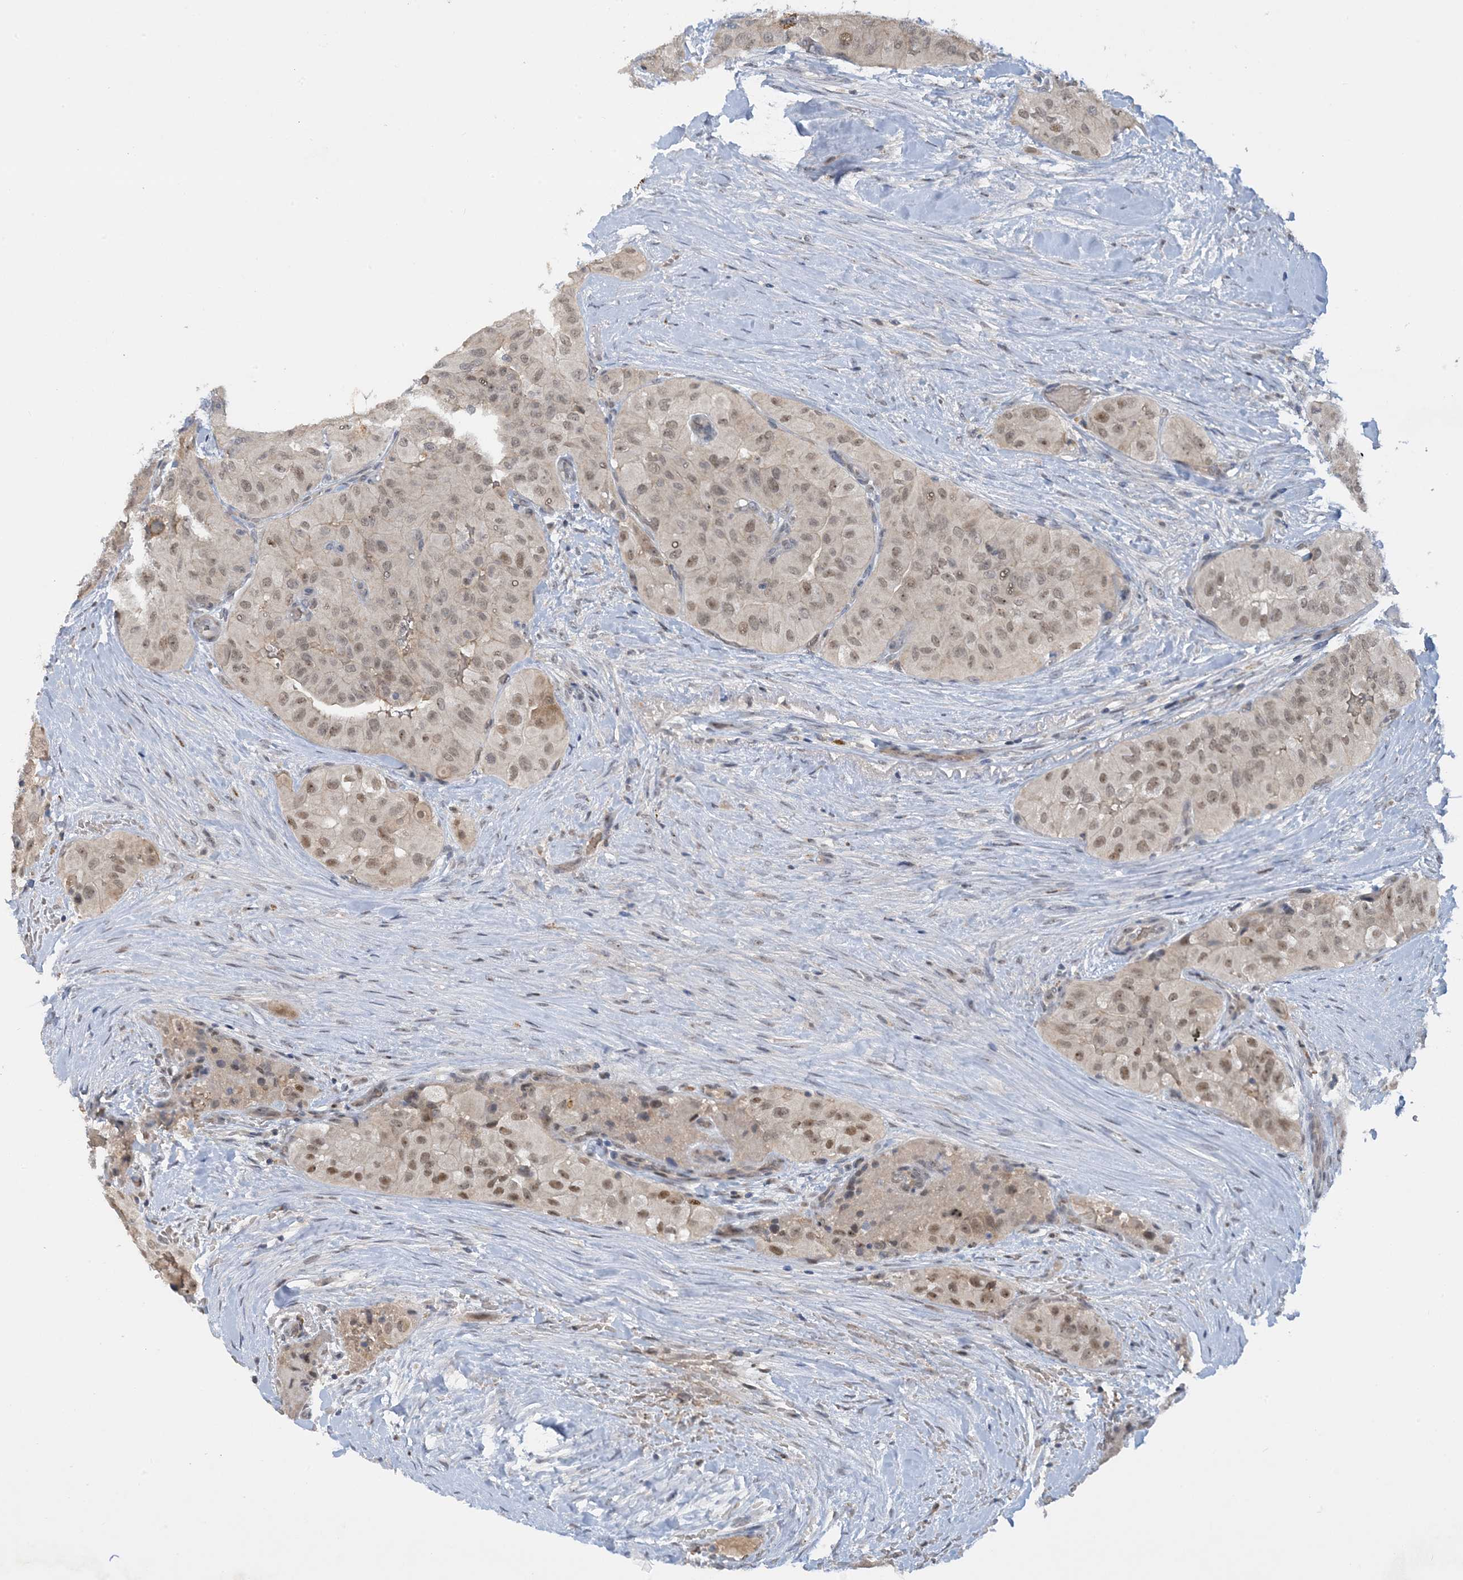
{"staining": {"intensity": "moderate", "quantity": ">75%", "location": "nuclear"}, "tissue": "thyroid cancer", "cell_type": "Tumor cells", "image_type": "cancer", "snomed": [{"axis": "morphology", "description": "Papillary adenocarcinoma, NOS"}, {"axis": "topography", "description": "Thyroid gland"}], "caption": "About >75% of tumor cells in human thyroid cancer exhibit moderate nuclear protein staining as visualized by brown immunohistochemical staining.", "gene": "UBE2E1", "patient": {"sex": "female", "age": 59}}